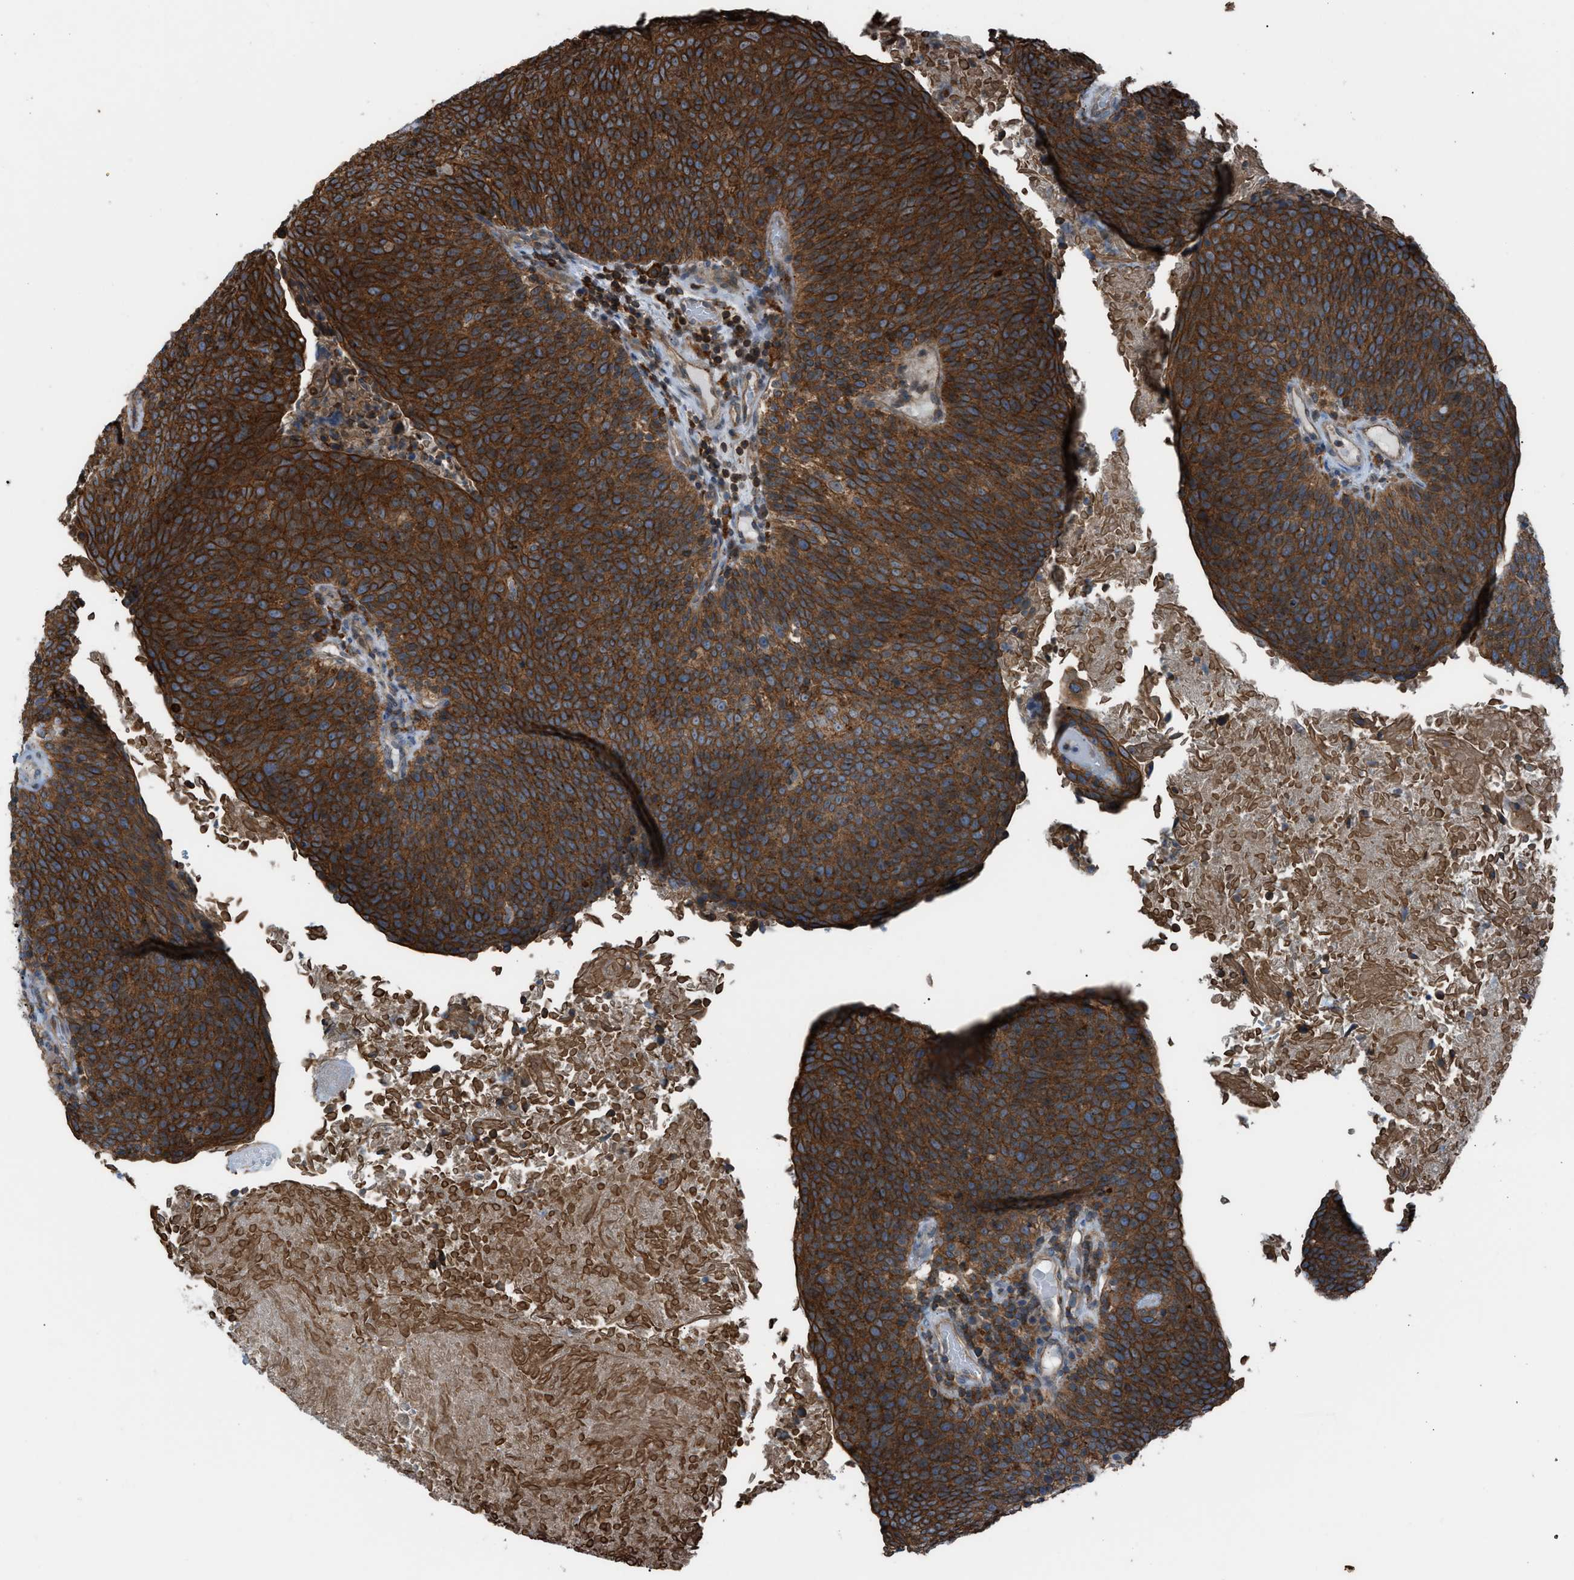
{"staining": {"intensity": "strong", "quantity": ">75%", "location": "cytoplasmic/membranous"}, "tissue": "head and neck cancer", "cell_type": "Tumor cells", "image_type": "cancer", "snomed": [{"axis": "morphology", "description": "Squamous cell carcinoma, NOS"}, {"axis": "morphology", "description": "Squamous cell carcinoma, metastatic, NOS"}, {"axis": "topography", "description": "Lymph node"}, {"axis": "topography", "description": "Head-Neck"}], "caption": "A brown stain highlights strong cytoplasmic/membranous expression of a protein in human head and neck metastatic squamous cell carcinoma tumor cells.", "gene": "DYRK1A", "patient": {"sex": "male", "age": 62}}